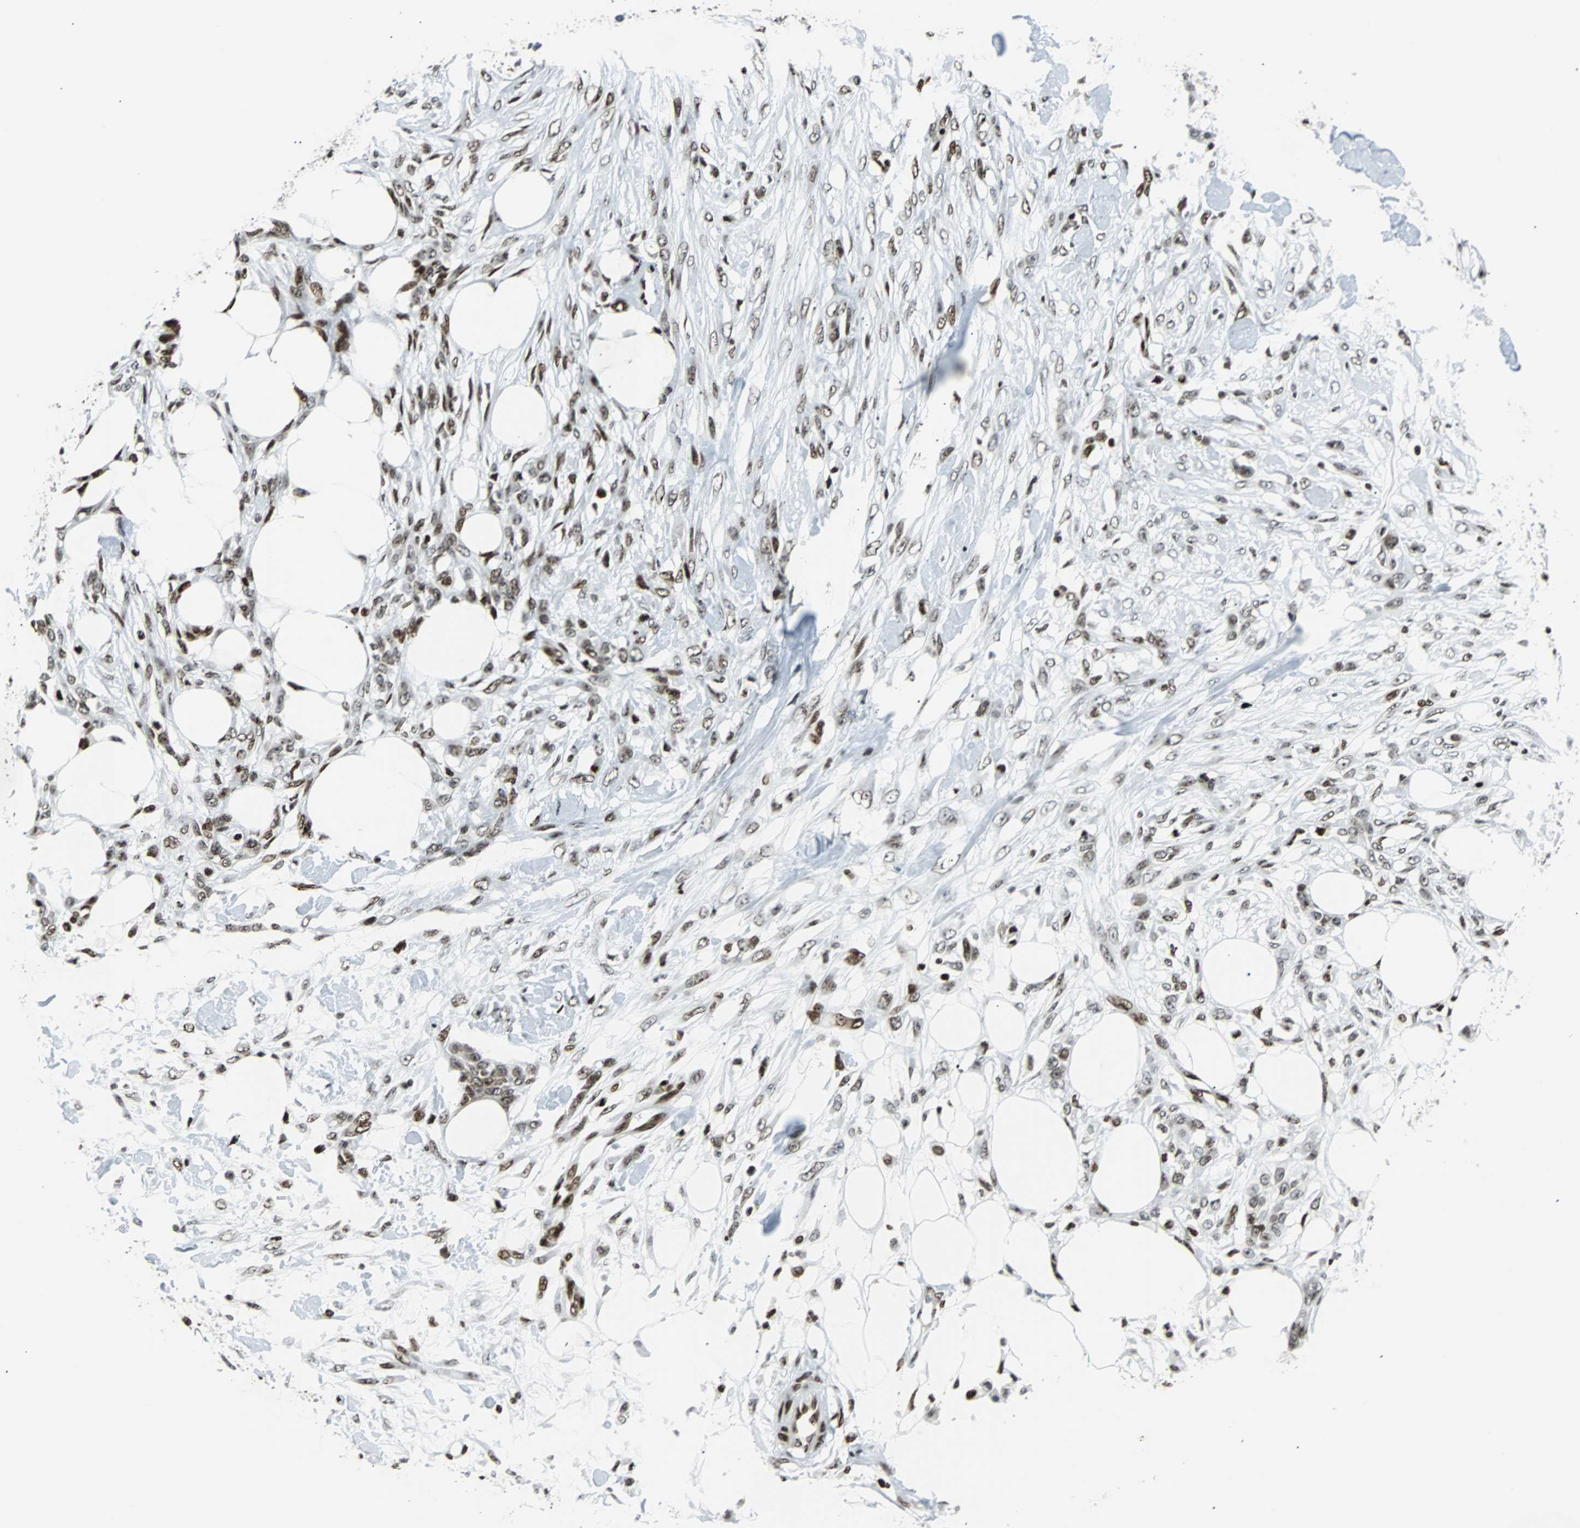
{"staining": {"intensity": "weak", "quantity": "25%-75%", "location": "nuclear"}, "tissue": "skin cancer", "cell_type": "Tumor cells", "image_type": "cancer", "snomed": [{"axis": "morphology", "description": "Squamous cell carcinoma, NOS"}, {"axis": "topography", "description": "Skin"}], "caption": "DAB (3,3'-diaminobenzidine) immunohistochemical staining of human skin cancer (squamous cell carcinoma) reveals weak nuclear protein staining in approximately 25%-75% of tumor cells. (DAB (3,3'-diaminobenzidine) IHC with brightfield microscopy, high magnification).", "gene": "ZNF131", "patient": {"sex": "female", "age": 59}}